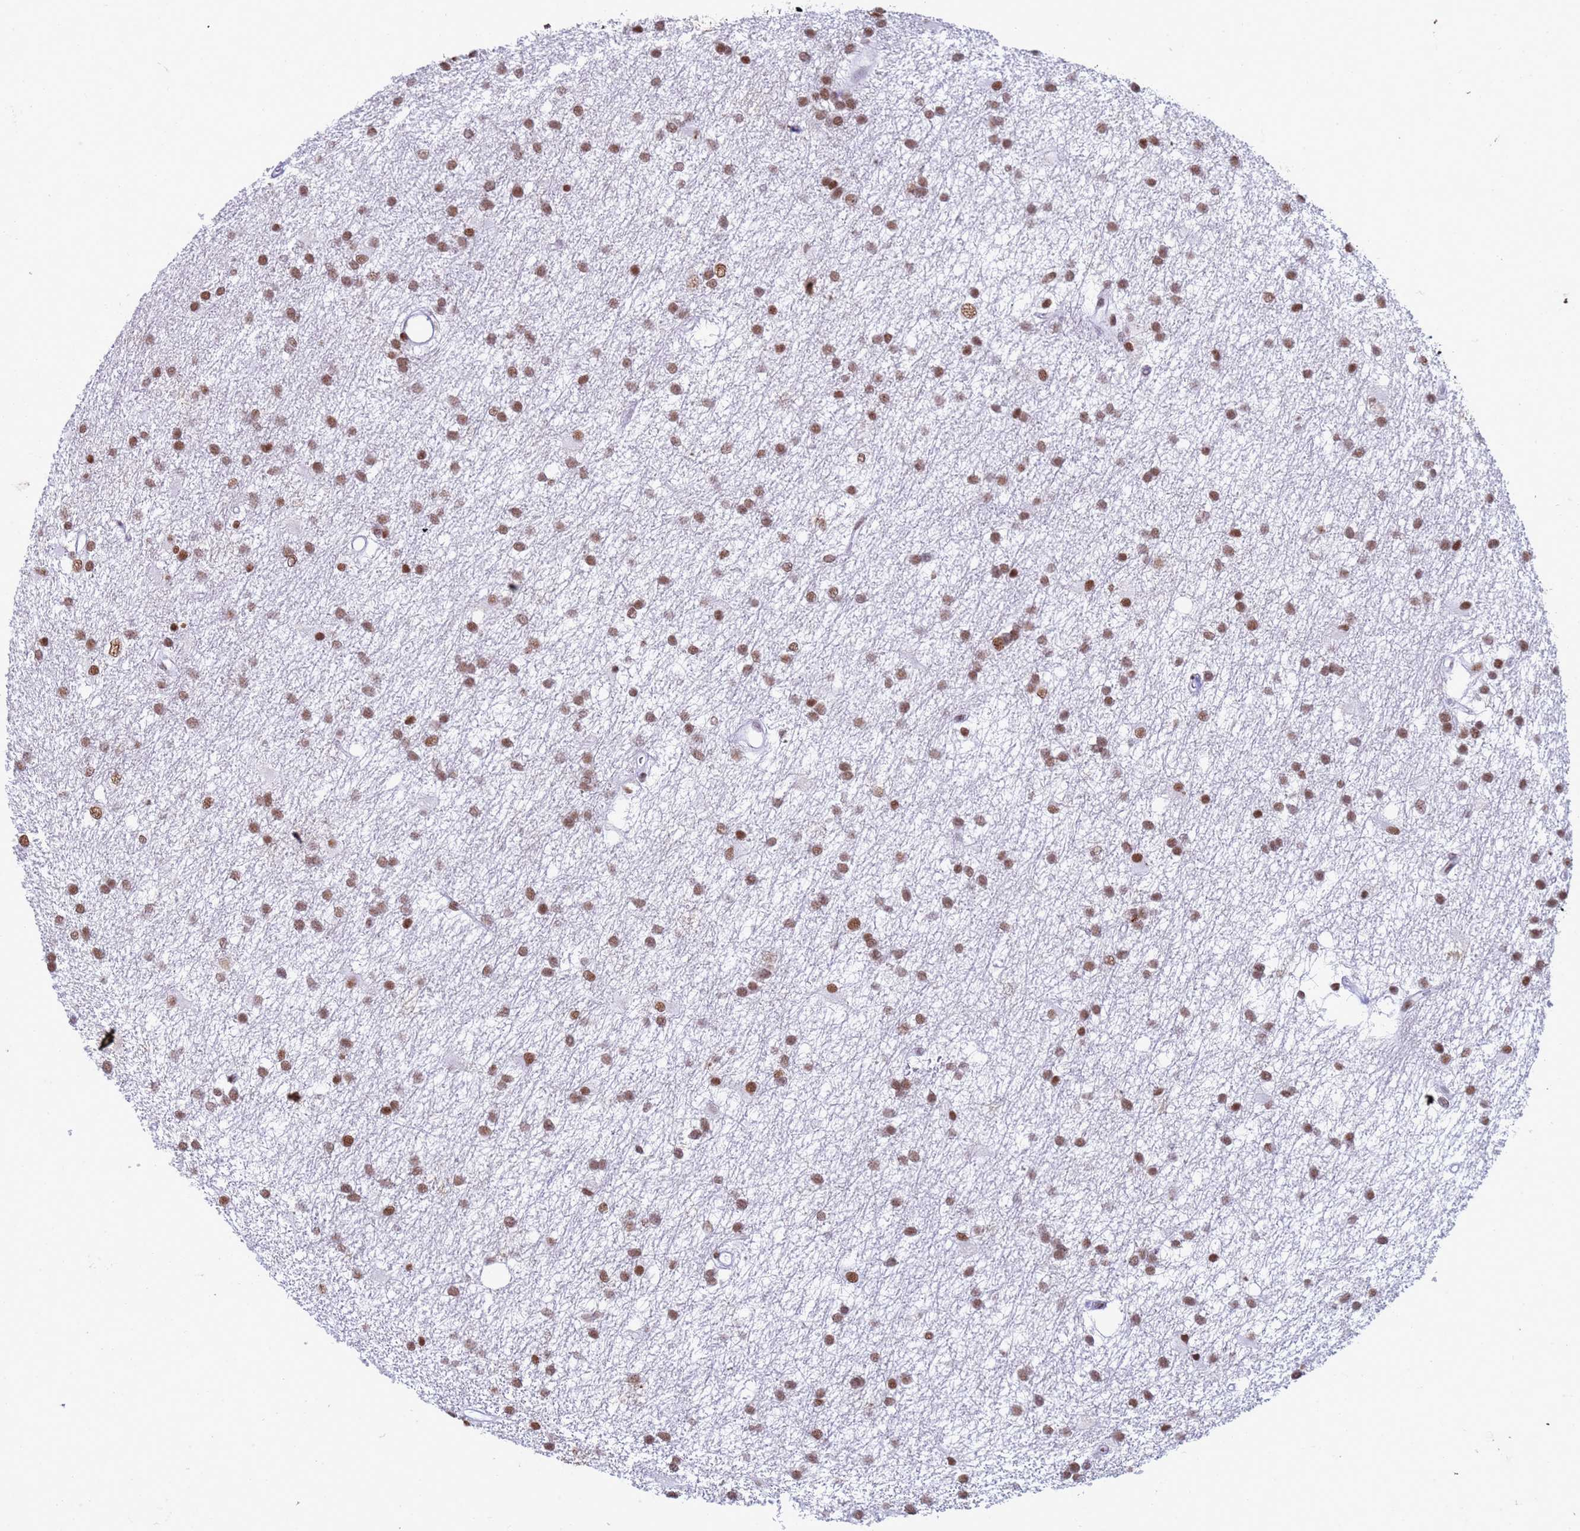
{"staining": {"intensity": "moderate", "quantity": ">75%", "location": "nuclear"}, "tissue": "glioma", "cell_type": "Tumor cells", "image_type": "cancer", "snomed": [{"axis": "morphology", "description": "Glioma, malignant, High grade"}, {"axis": "topography", "description": "Brain"}], "caption": "Glioma stained with immunohistochemistry (IHC) demonstrates moderate nuclear positivity in about >75% of tumor cells.", "gene": "FAM170B", "patient": {"sex": "male", "age": 77}}